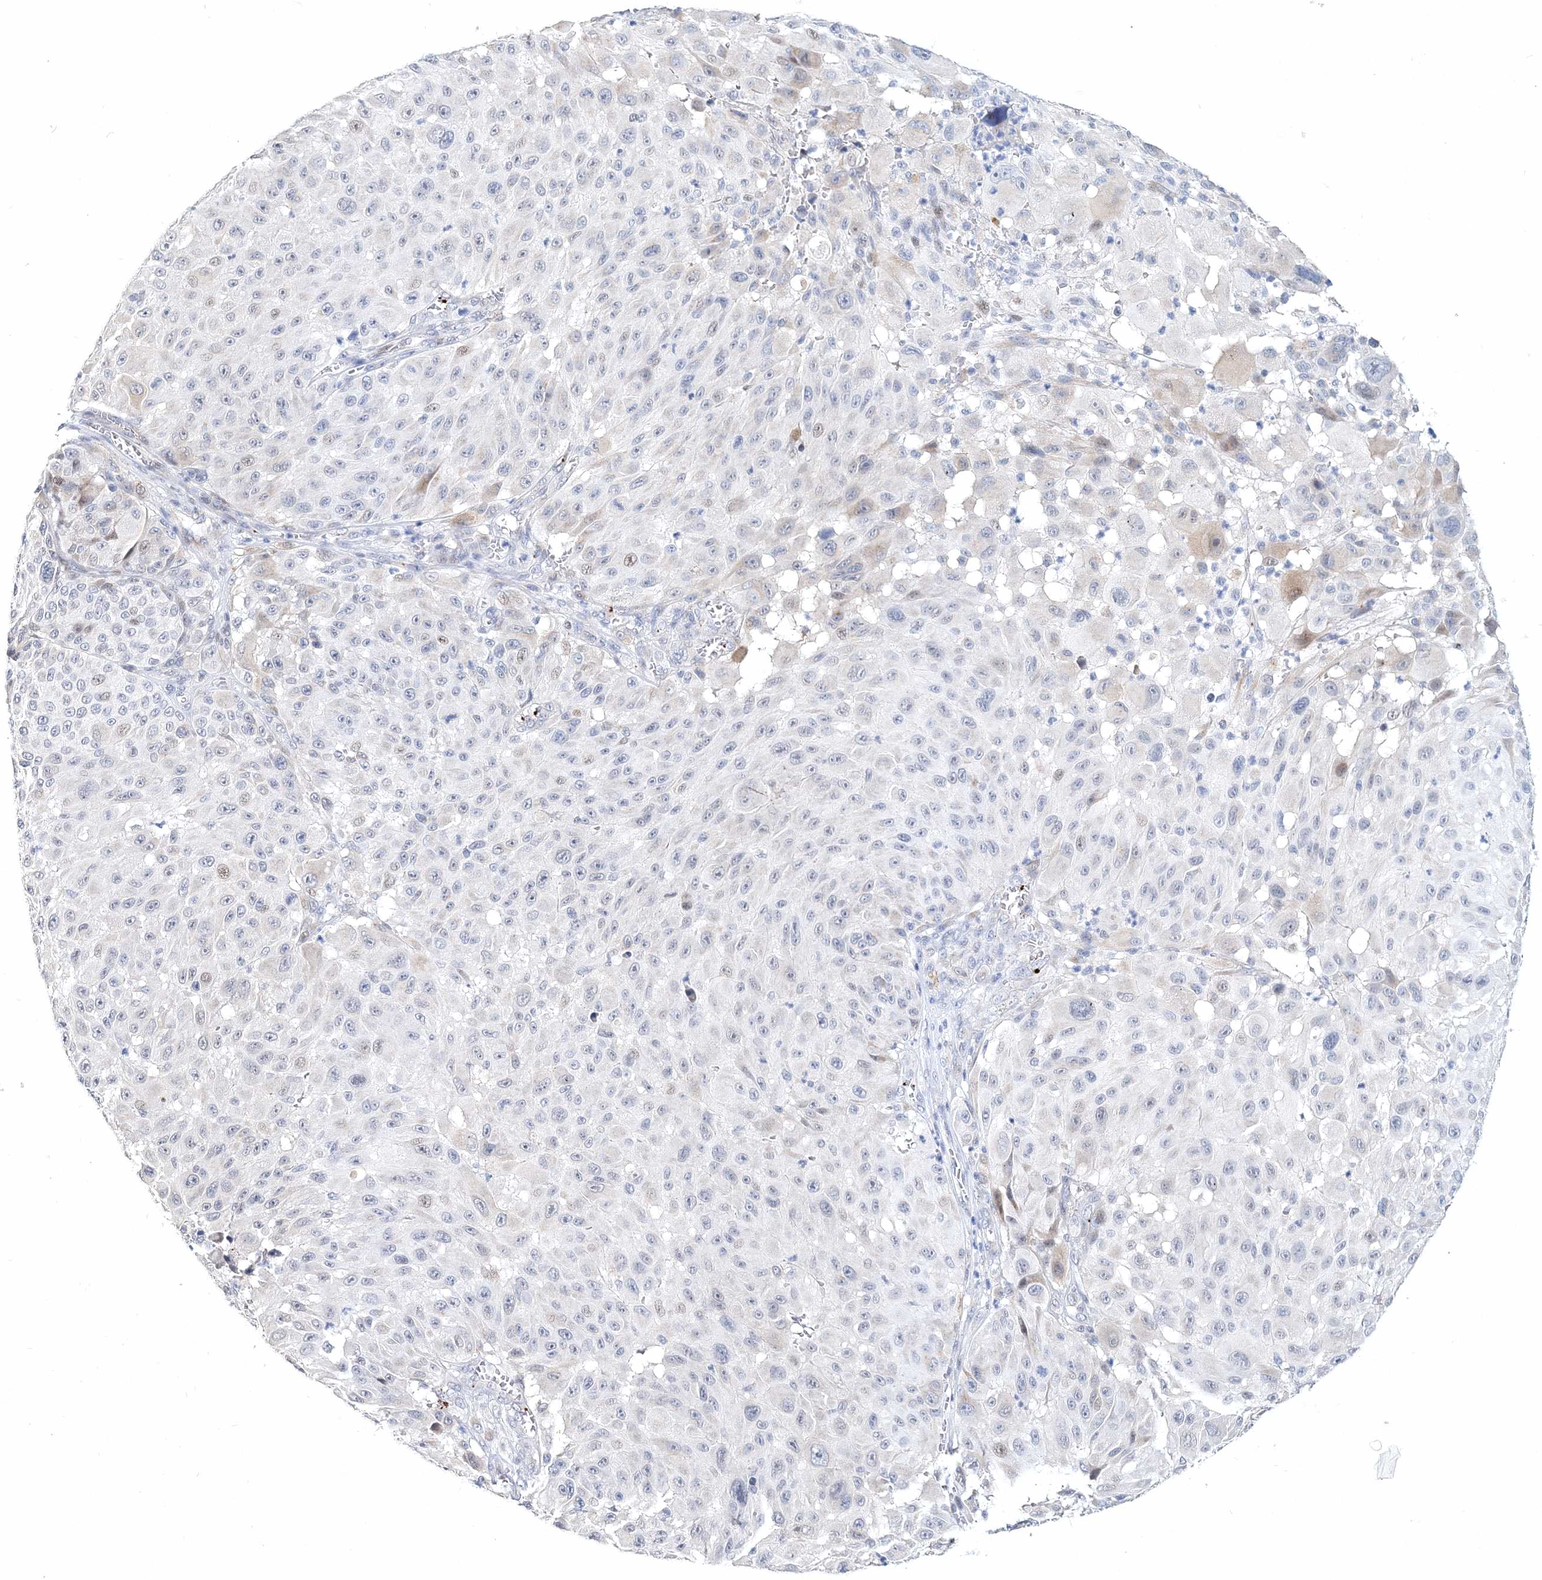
{"staining": {"intensity": "weak", "quantity": "<25%", "location": "nuclear"}, "tissue": "melanoma", "cell_type": "Tumor cells", "image_type": "cancer", "snomed": [{"axis": "morphology", "description": "Malignant melanoma, NOS"}, {"axis": "topography", "description": "Skin"}], "caption": "Melanoma was stained to show a protein in brown. There is no significant staining in tumor cells. Brightfield microscopy of immunohistochemistry stained with DAB (brown) and hematoxylin (blue), captured at high magnification.", "gene": "MYOZ2", "patient": {"sex": "male", "age": 83}}